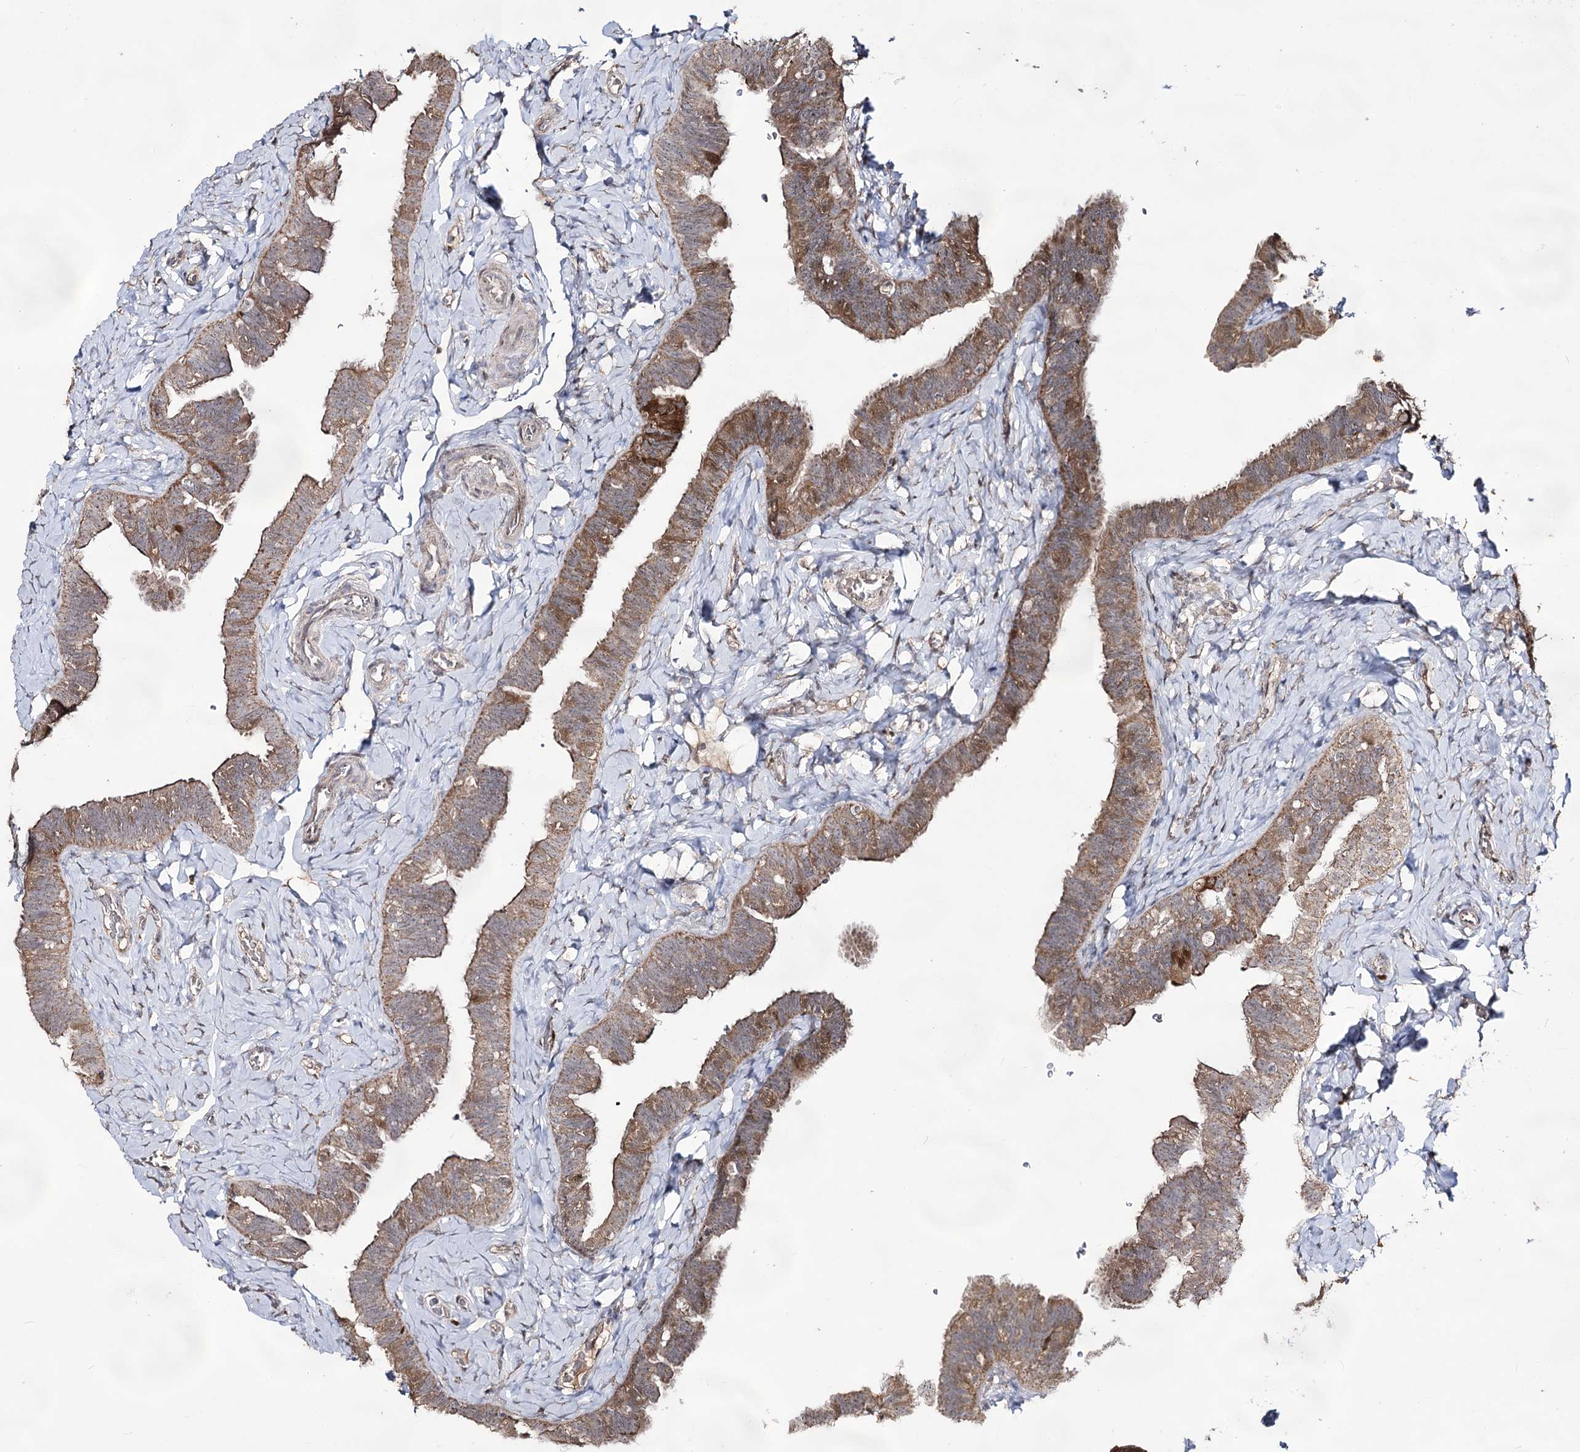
{"staining": {"intensity": "moderate", "quantity": ">75%", "location": "cytoplasmic/membranous"}, "tissue": "fallopian tube", "cell_type": "Glandular cells", "image_type": "normal", "snomed": [{"axis": "morphology", "description": "Normal tissue, NOS"}, {"axis": "topography", "description": "Fallopian tube"}], "caption": "Fallopian tube stained for a protein shows moderate cytoplasmic/membranous positivity in glandular cells. The staining was performed using DAB (3,3'-diaminobenzidine) to visualize the protein expression in brown, while the nuclei were stained in blue with hematoxylin (Magnification: 20x).", "gene": "ACTR6", "patient": {"sex": "female", "age": 39}}